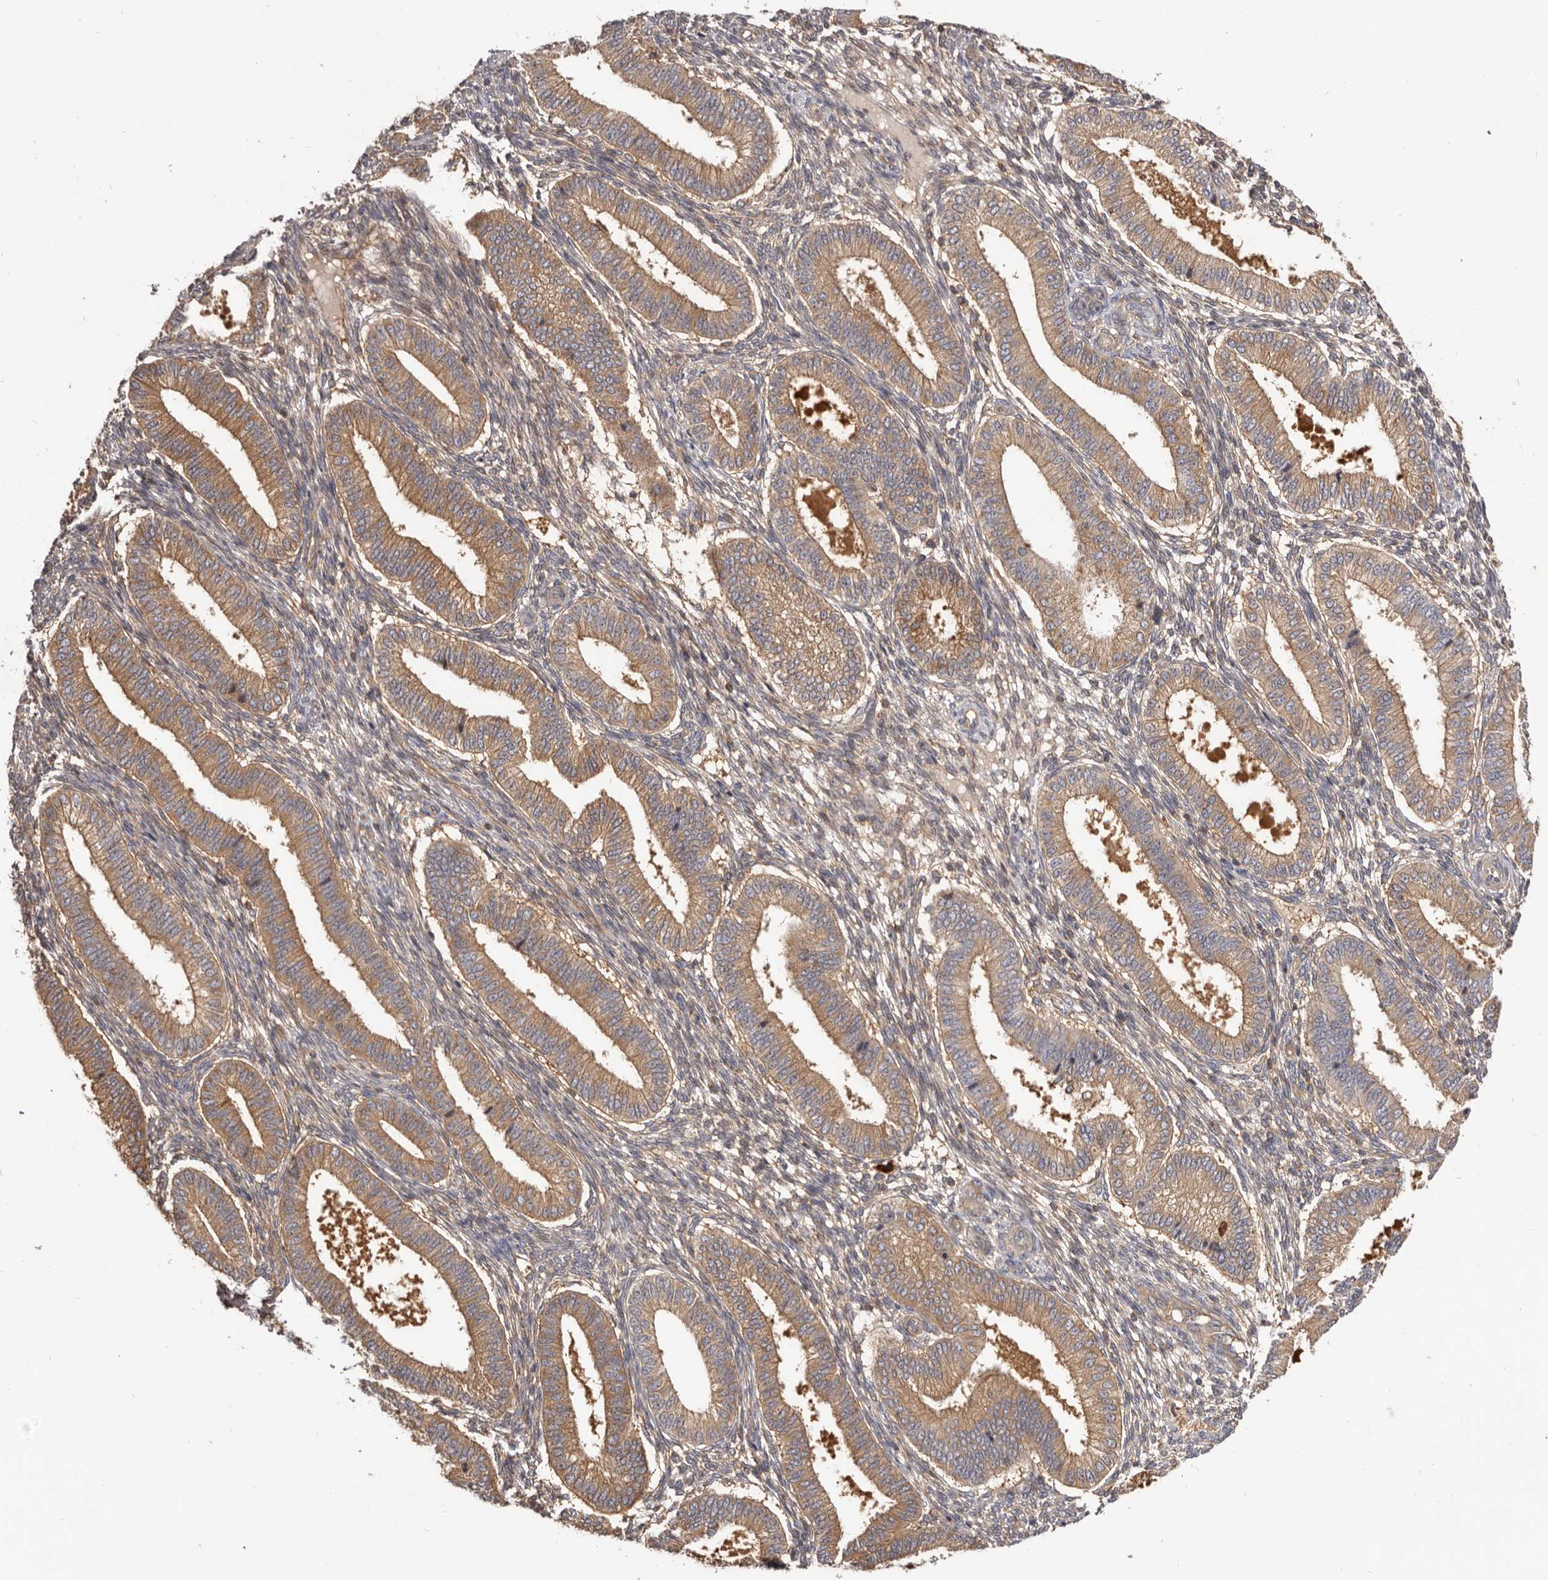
{"staining": {"intensity": "weak", "quantity": "25%-75%", "location": "cytoplasmic/membranous"}, "tissue": "endometrium", "cell_type": "Cells in endometrial stroma", "image_type": "normal", "snomed": [{"axis": "morphology", "description": "Normal tissue, NOS"}, {"axis": "topography", "description": "Endometrium"}], "caption": "Protein staining demonstrates weak cytoplasmic/membranous expression in about 25%-75% of cells in endometrial stroma in benign endometrium. (DAB (3,3'-diaminobenzidine) IHC, brown staining for protein, blue staining for nuclei).", "gene": "ADAMTS20", "patient": {"sex": "female", "age": 39}}